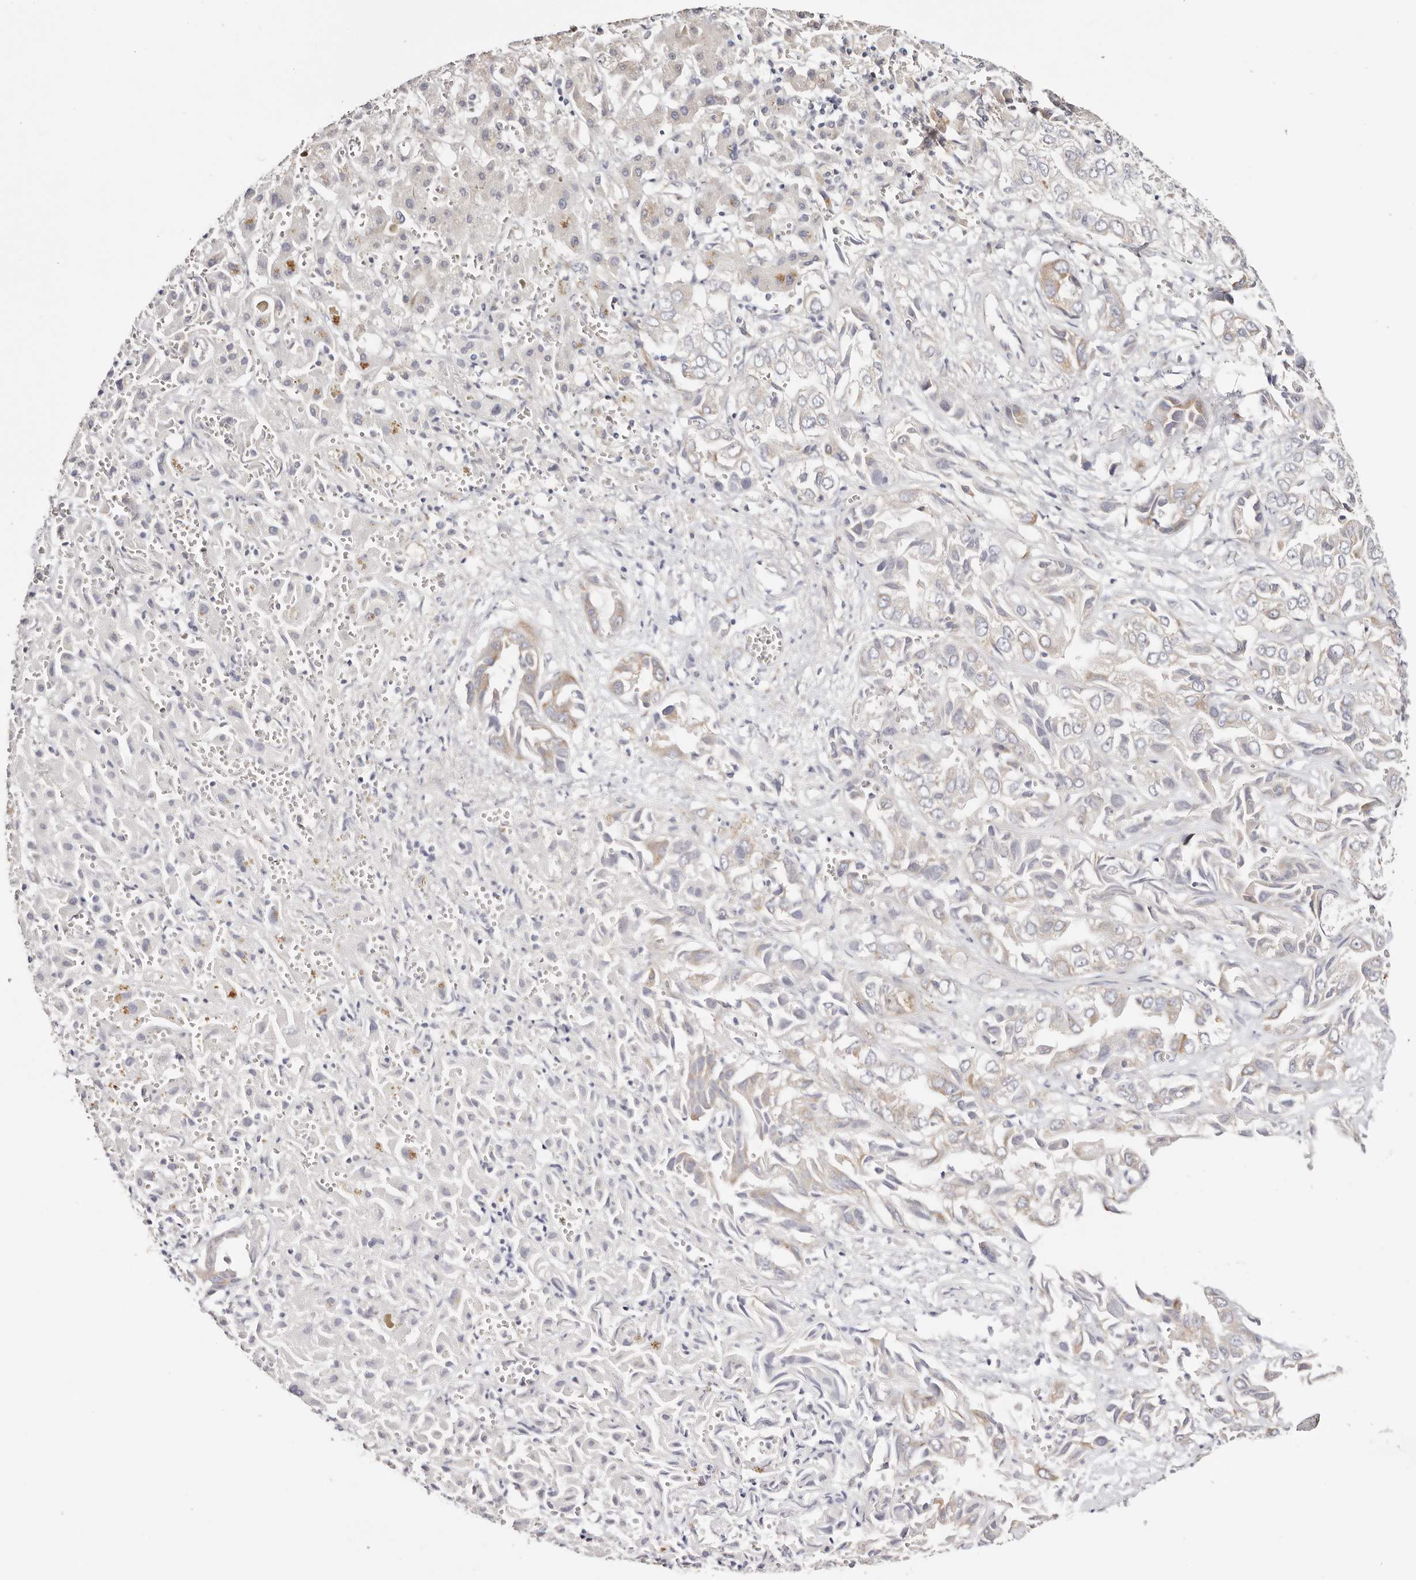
{"staining": {"intensity": "moderate", "quantity": "<25%", "location": "cytoplasmic/membranous"}, "tissue": "liver cancer", "cell_type": "Tumor cells", "image_type": "cancer", "snomed": [{"axis": "morphology", "description": "Cholangiocarcinoma"}, {"axis": "topography", "description": "Liver"}], "caption": "A histopathology image showing moderate cytoplasmic/membranous staining in approximately <25% of tumor cells in liver cholangiocarcinoma, as visualized by brown immunohistochemical staining.", "gene": "GNA13", "patient": {"sex": "female", "age": 52}}